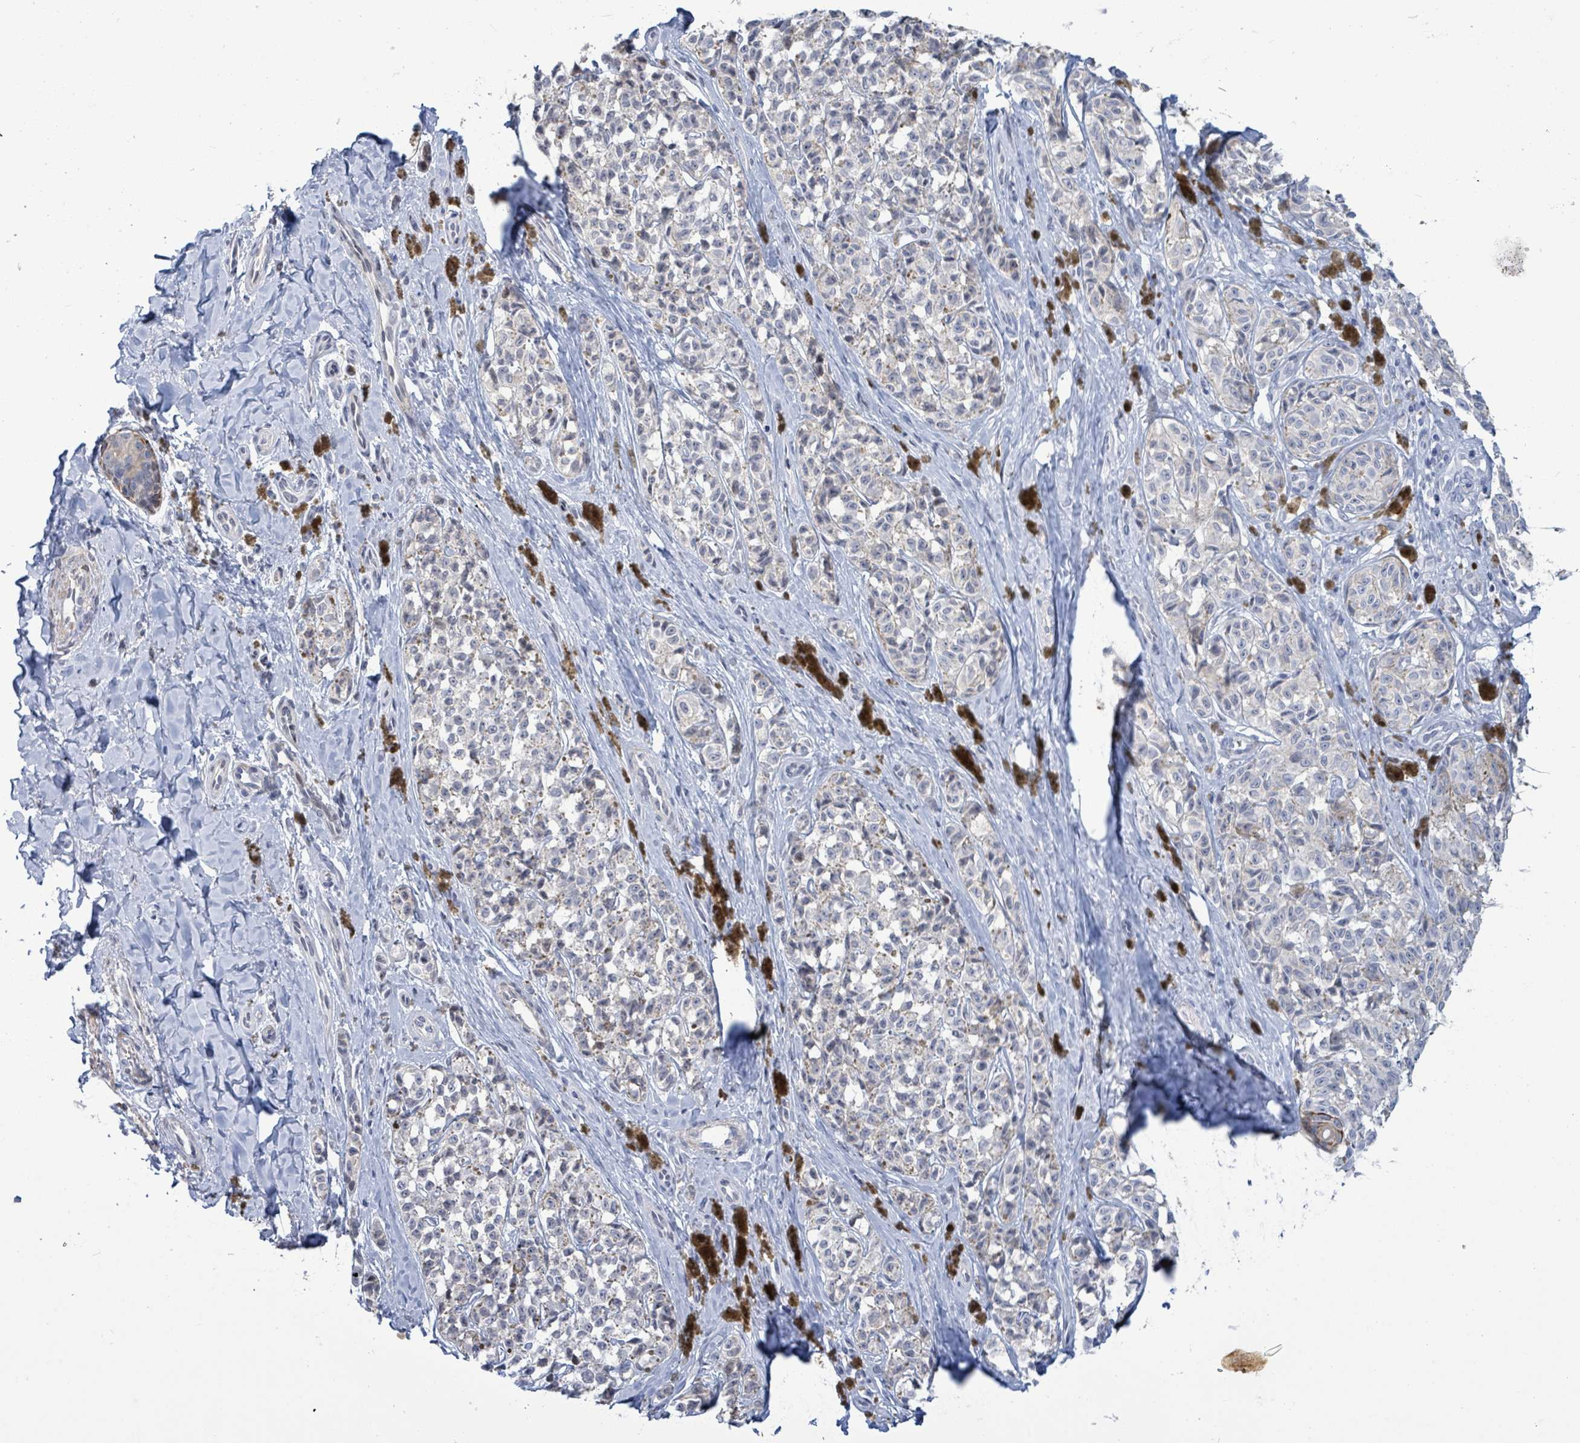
{"staining": {"intensity": "negative", "quantity": "none", "location": "none"}, "tissue": "melanoma", "cell_type": "Tumor cells", "image_type": "cancer", "snomed": [{"axis": "morphology", "description": "Malignant melanoma, NOS"}, {"axis": "topography", "description": "Skin"}], "caption": "DAB immunohistochemical staining of human malignant melanoma demonstrates no significant staining in tumor cells. (DAB (3,3'-diaminobenzidine) IHC visualized using brightfield microscopy, high magnification).", "gene": "NTN3", "patient": {"sex": "female", "age": 65}}